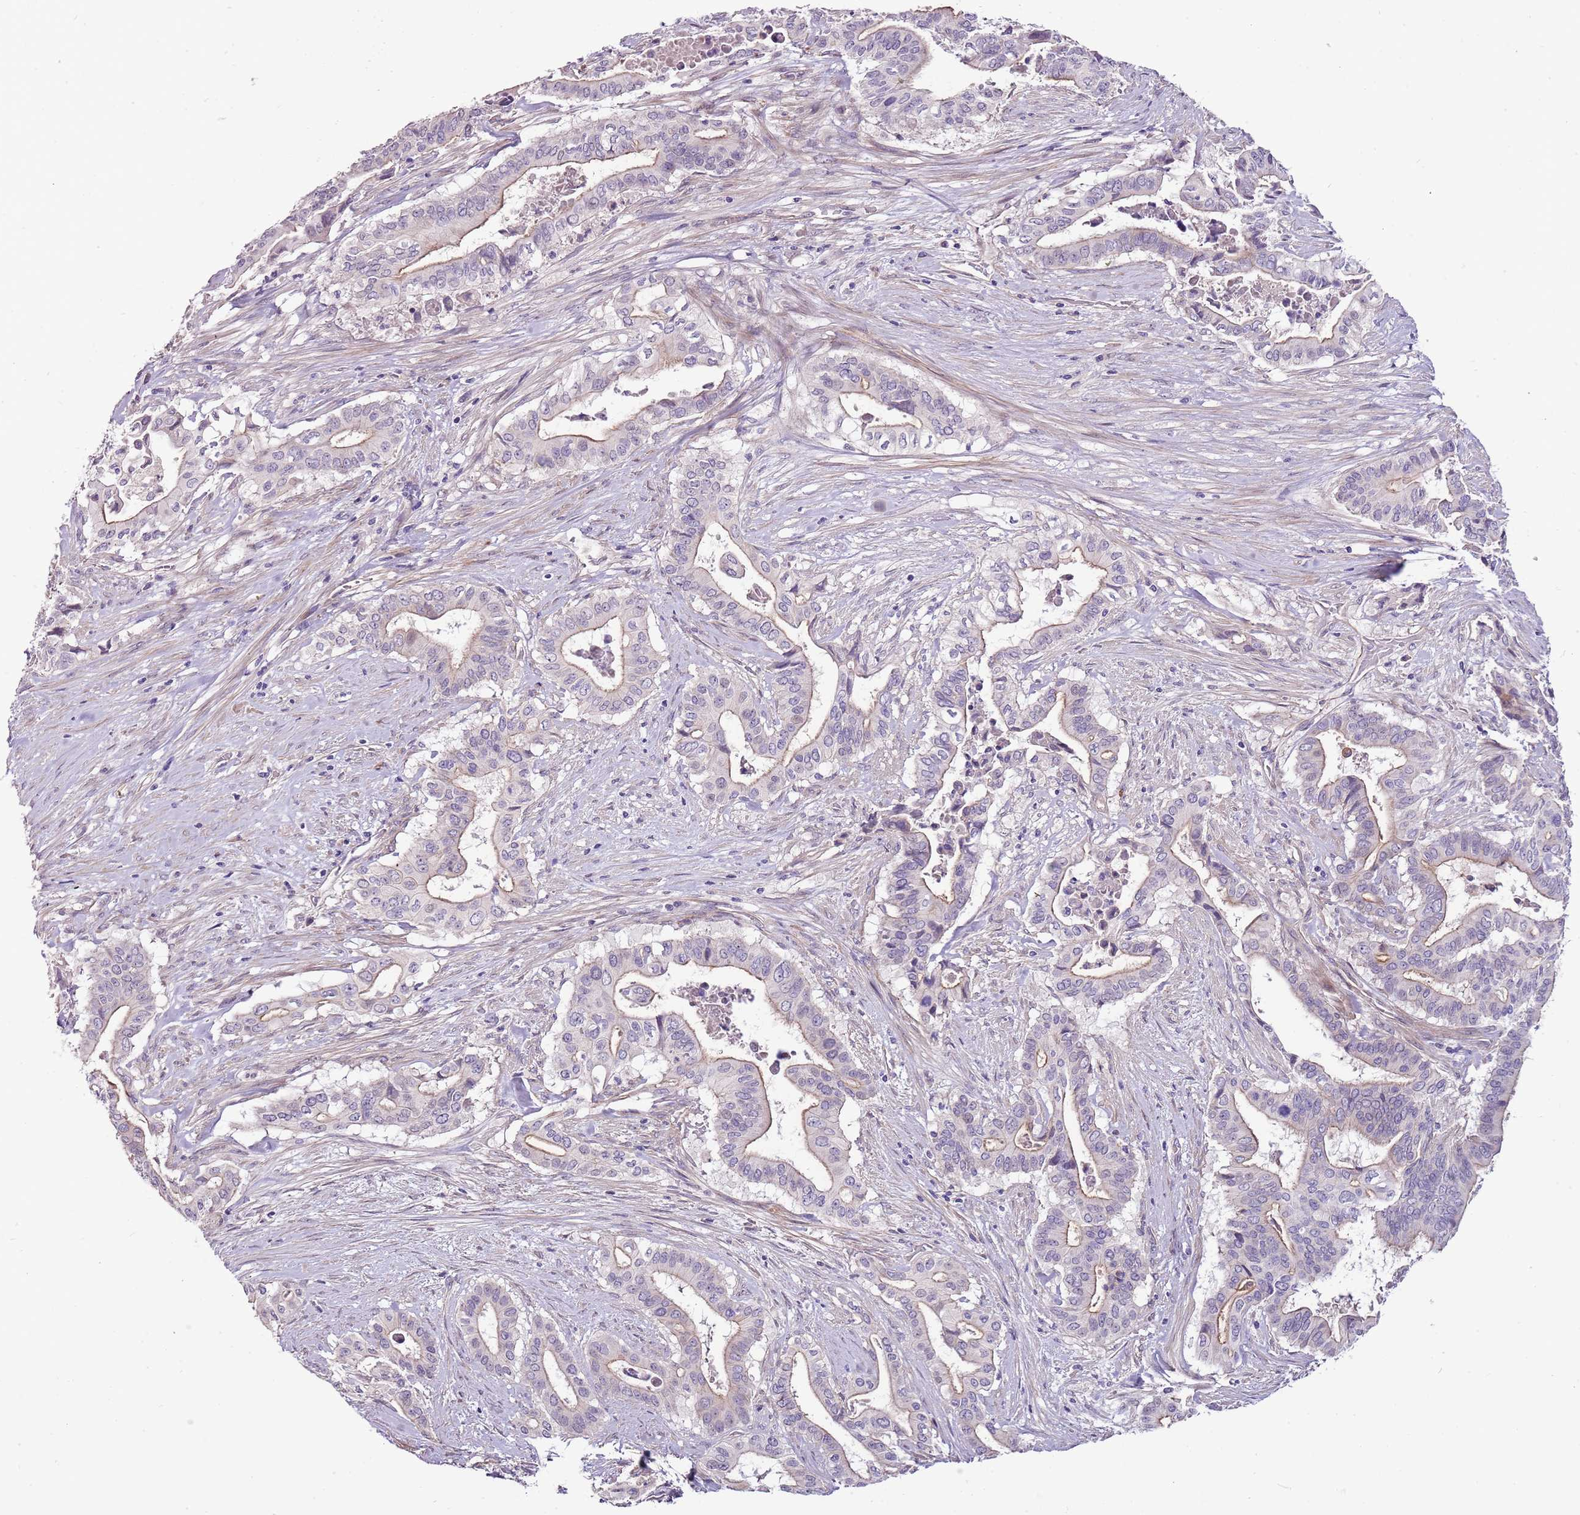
{"staining": {"intensity": "weak", "quantity": "25%-75%", "location": "cytoplasmic/membranous"}, "tissue": "pancreatic cancer", "cell_type": "Tumor cells", "image_type": "cancer", "snomed": [{"axis": "morphology", "description": "Adenocarcinoma, NOS"}, {"axis": "topography", "description": "Pancreas"}], "caption": "Immunohistochemistry (IHC) of human pancreatic cancer (adenocarcinoma) shows low levels of weak cytoplasmic/membranous expression in about 25%-75% of tumor cells.", "gene": "NKX2-3", "patient": {"sex": "female", "age": 77}}